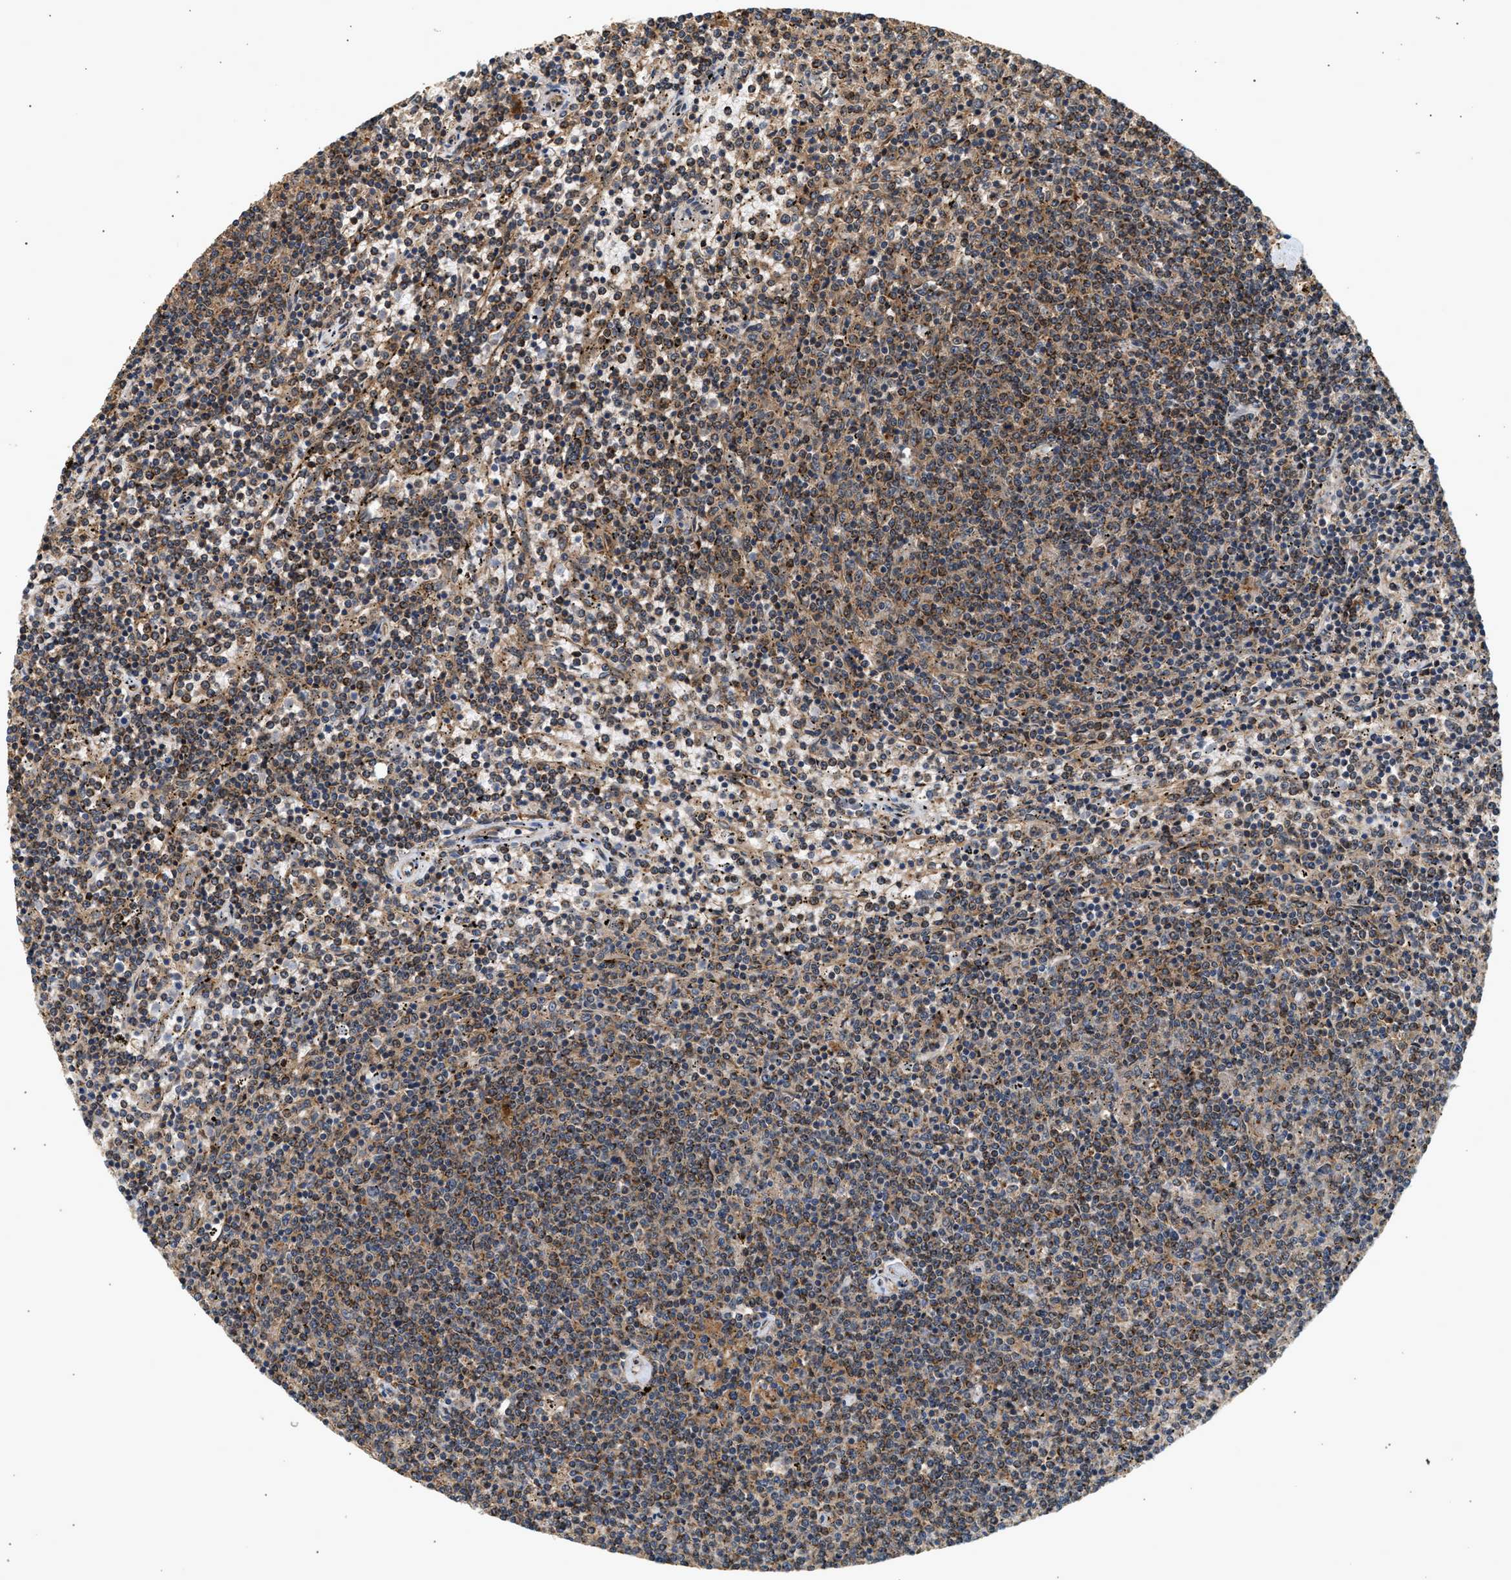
{"staining": {"intensity": "weak", "quantity": "25%-75%", "location": "cytoplasmic/membranous"}, "tissue": "lymphoma", "cell_type": "Tumor cells", "image_type": "cancer", "snomed": [{"axis": "morphology", "description": "Malignant lymphoma, non-Hodgkin's type, Low grade"}, {"axis": "topography", "description": "Spleen"}], "caption": "IHC staining of lymphoma, which shows low levels of weak cytoplasmic/membranous expression in approximately 25%-75% of tumor cells indicating weak cytoplasmic/membranous protein positivity. The staining was performed using DAB (brown) for protein detection and nuclei were counterstained in hematoxylin (blue).", "gene": "DUSP14", "patient": {"sex": "female", "age": 50}}